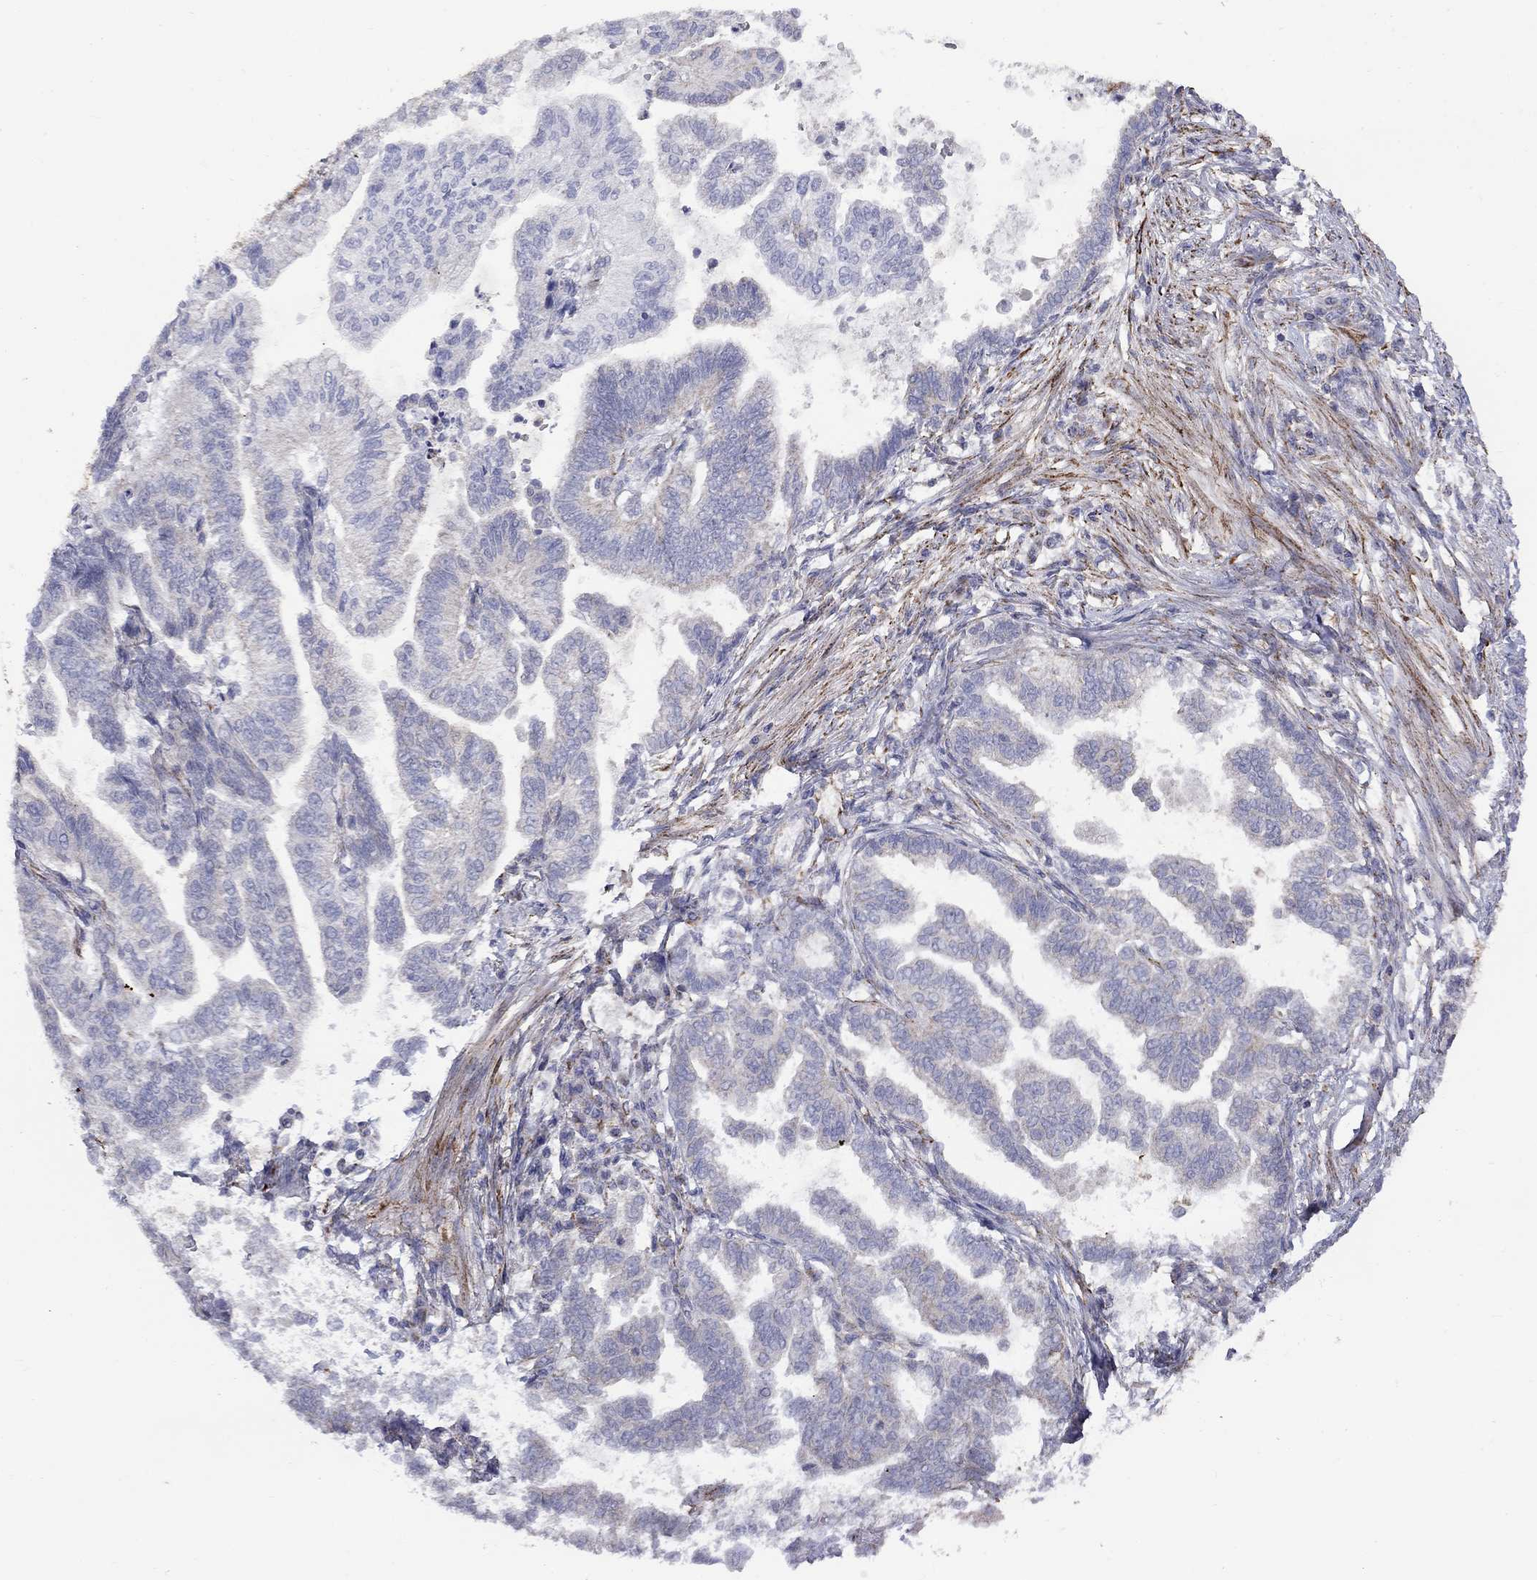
{"staining": {"intensity": "negative", "quantity": "none", "location": "none"}, "tissue": "stomach cancer", "cell_type": "Tumor cells", "image_type": "cancer", "snomed": [{"axis": "morphology", "description": "Adenocarcinoma, NOS"}, {"axis": "topography", "description": "Stomach"}], "caption": "Human stomach adenocarcinoma stained for a protein using IHC shows no staining in tumor cells.", "gene": "CISD1", "patient": {"sex": "male", "age": 83}}